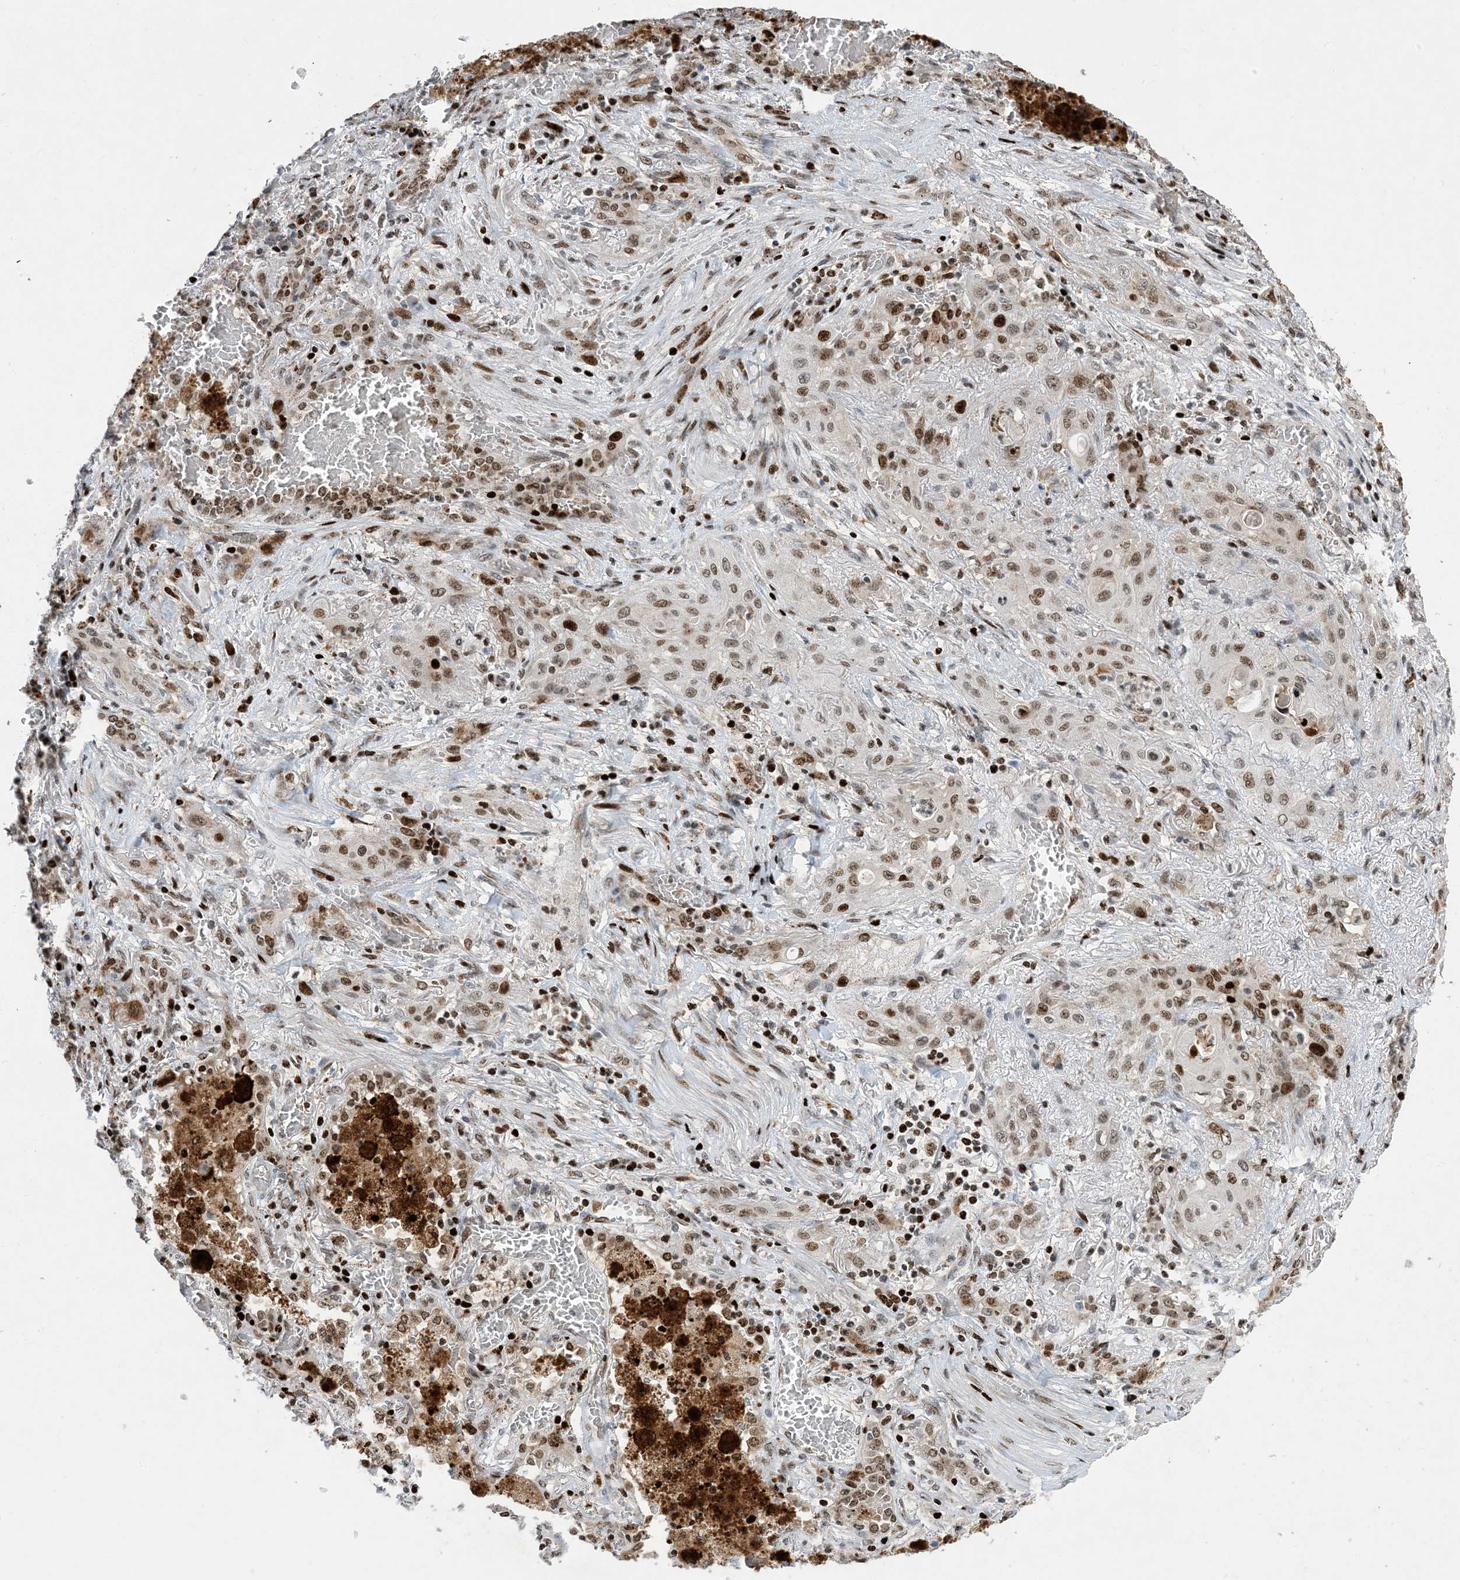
{"staining": {"intensity": "moderate", "quantity": "25%-75%", "location": "nuclear"}, "tissue": "lung cancer", "cell_type": "Tumor cells", "image_type": "cancer", "snomed": [{"axis": "morphology", "description": "Squamous cell carcinoma, NOS"}, {"axis": "topography", "description": "Lung"}], "caption": "DAB immunohistochemical staining of human lung squamous cell carcinoma shows moderate nuclear protein staining in about 25%-75% of tumor cells. The protein is stained brown, and the nuclei are stained in blue (DAB (3,3'-diaminobenzidine) IHC with brightfield microscopy, high magnification).", "gene": "SLC25A53", "patient": {"sex": "female", "age": 47}}